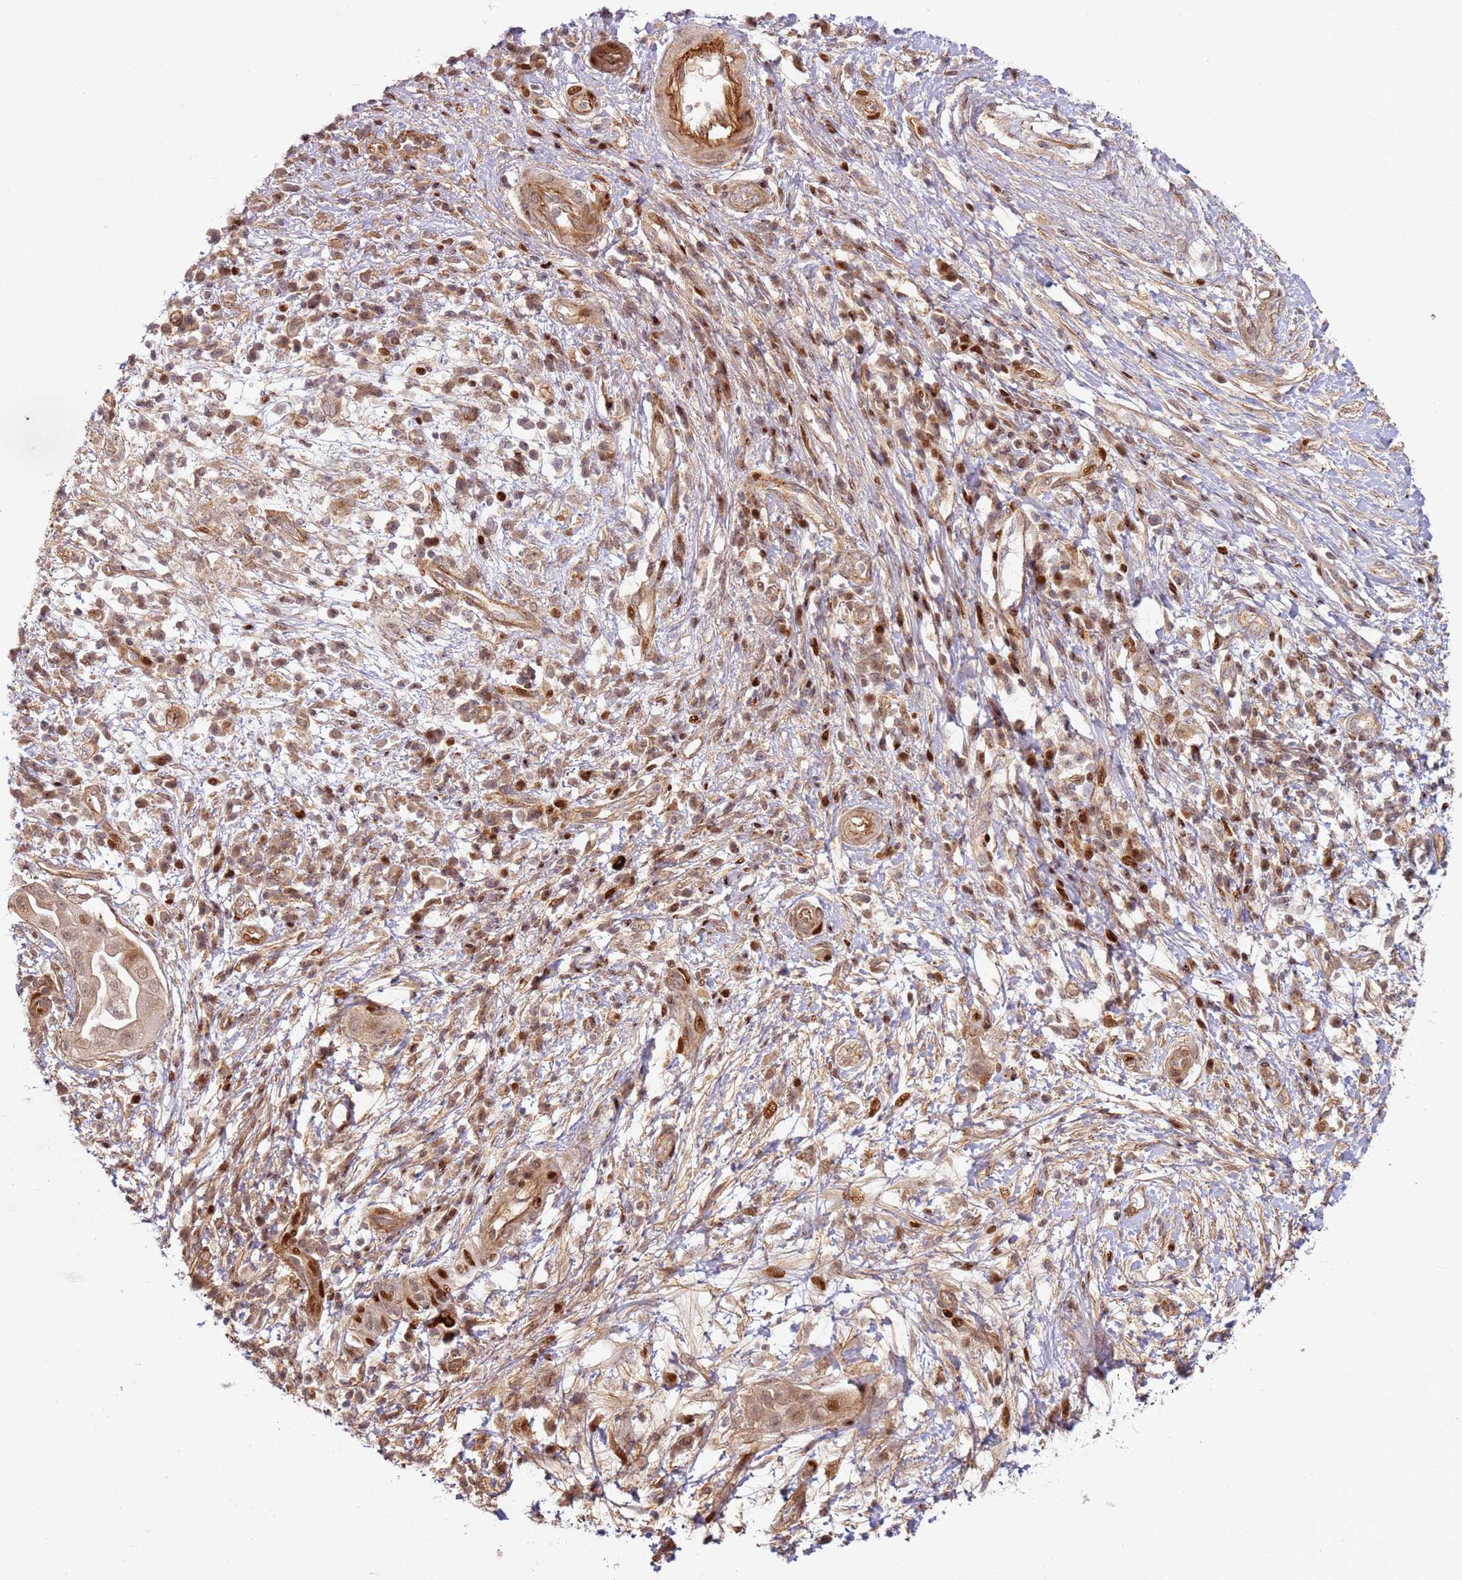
{"staining": {"intensity": "weak", "quantity": ">75%", "location": "cytoplasmic/membranous,nuclear"}, "tissue": "pancreatic cancer", "cell_type": "Tumor cells", "image_type": "cancer", "snomed": [{"axis": "morphology", "description": "Adenocarcinoma, NOS"}, {"axis": "topography", "description": "Pancreas"}], "caption": "This histopathology image displays immunohistochemistry staining of human pancreatic adenocarcinoma, with low weak cytoplasmic/membranous and nuclear positivity in approximately >75% of tumor cells.", "gene": "TMEM233", "patient": {"sex": "male", "age": 68}}